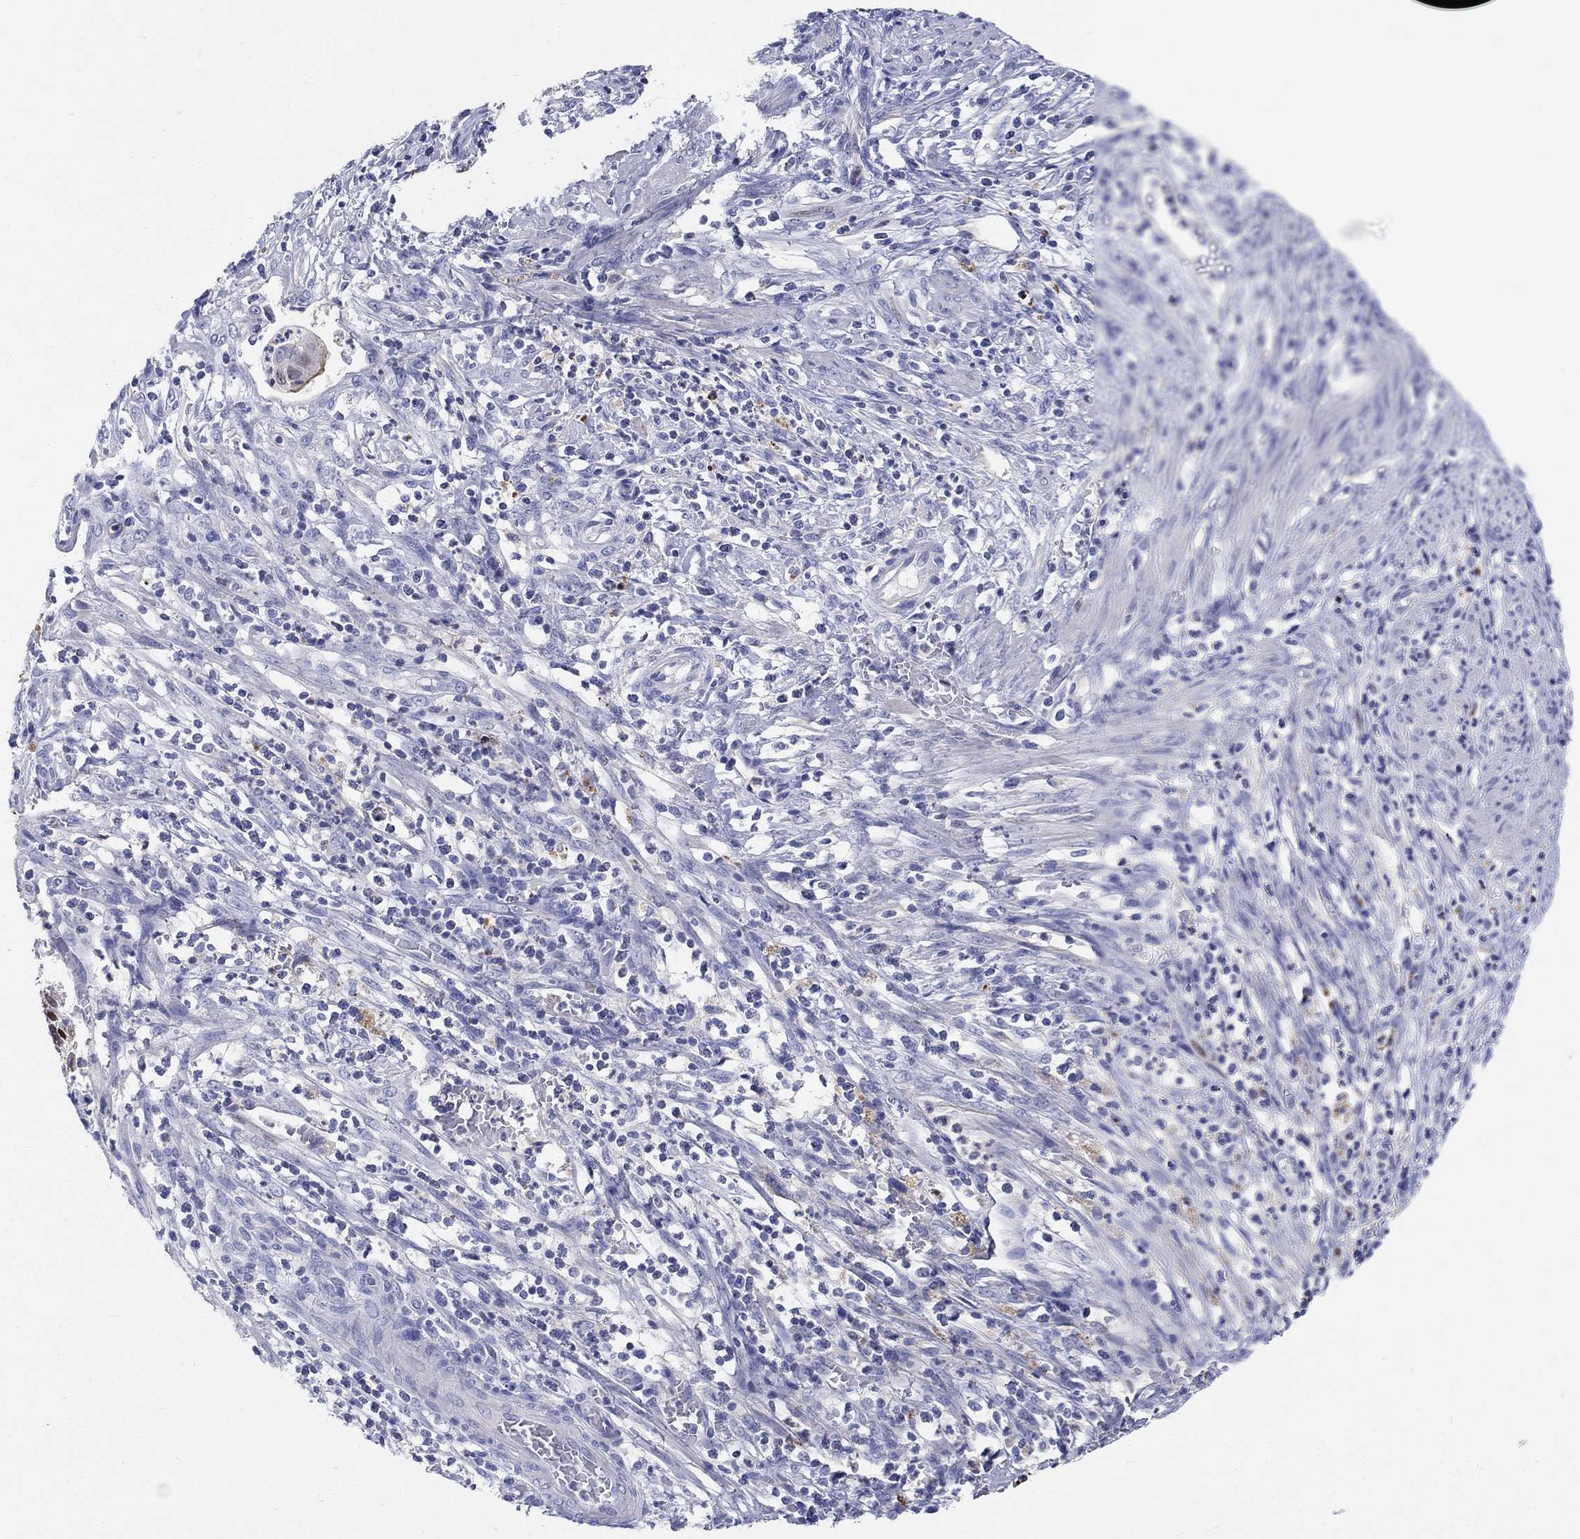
{"staining": {"intensity": "moderate", "quantity": "25%-75%", "location": "nuclear"}, "tissue": "cervical cancer", "cell_type": "Tumor cells", "image_type": "cancer", "snomed": [{"axis": "morphology", "description": "Squamous cell carcinoma, NOS"}, {"axis": "topography", "description": "Cervix"}], "caption": "Protein expression analysis of human cervical squamous cell carcinoma reveals moderate nuclear staining in about 25%-75% of tumor cells.", "gene": "SOX2", "patient": {"sex": "female", "age": 70}}